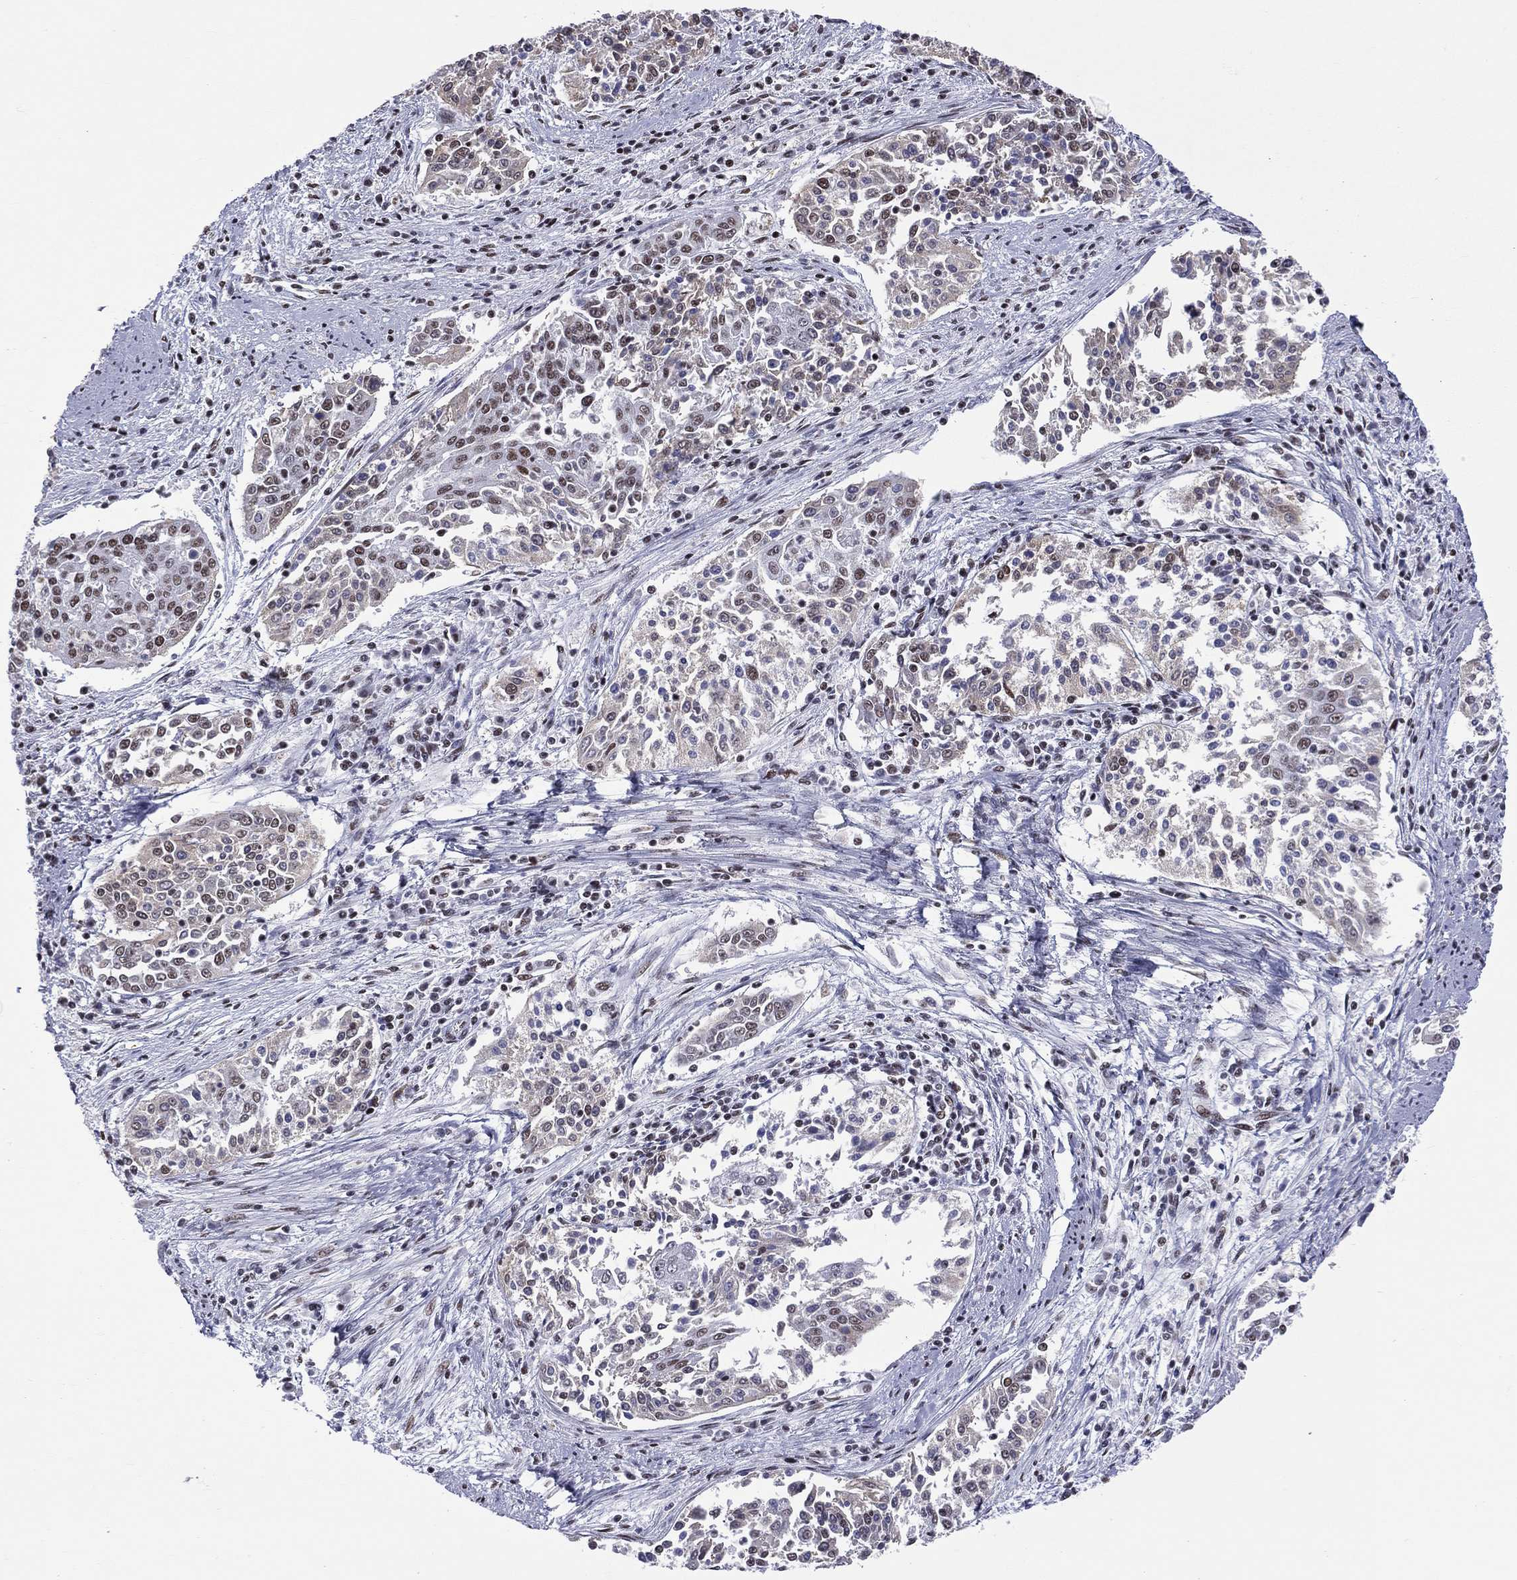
{"staining": {"intensity": "moderate", "quantity": "<25%", "location": "nuclear"}, "tissue": "cervical cancer", "cell_type": "Tumor cells", "image_type": "cancer", "snomed": [{"axis": "morphology", "description": "Squamous cell carcinoma, NOS"}, {"axis": "topography", "description": "Cervix"}], "caption": "Protein expression analysis of human squamous cell carcinoma (cervical) reveals moderate nuclear positivity in about <25% of tumor cells.", "gene": "ZNF7", "patient": {"sex": "female", "age": 41}}